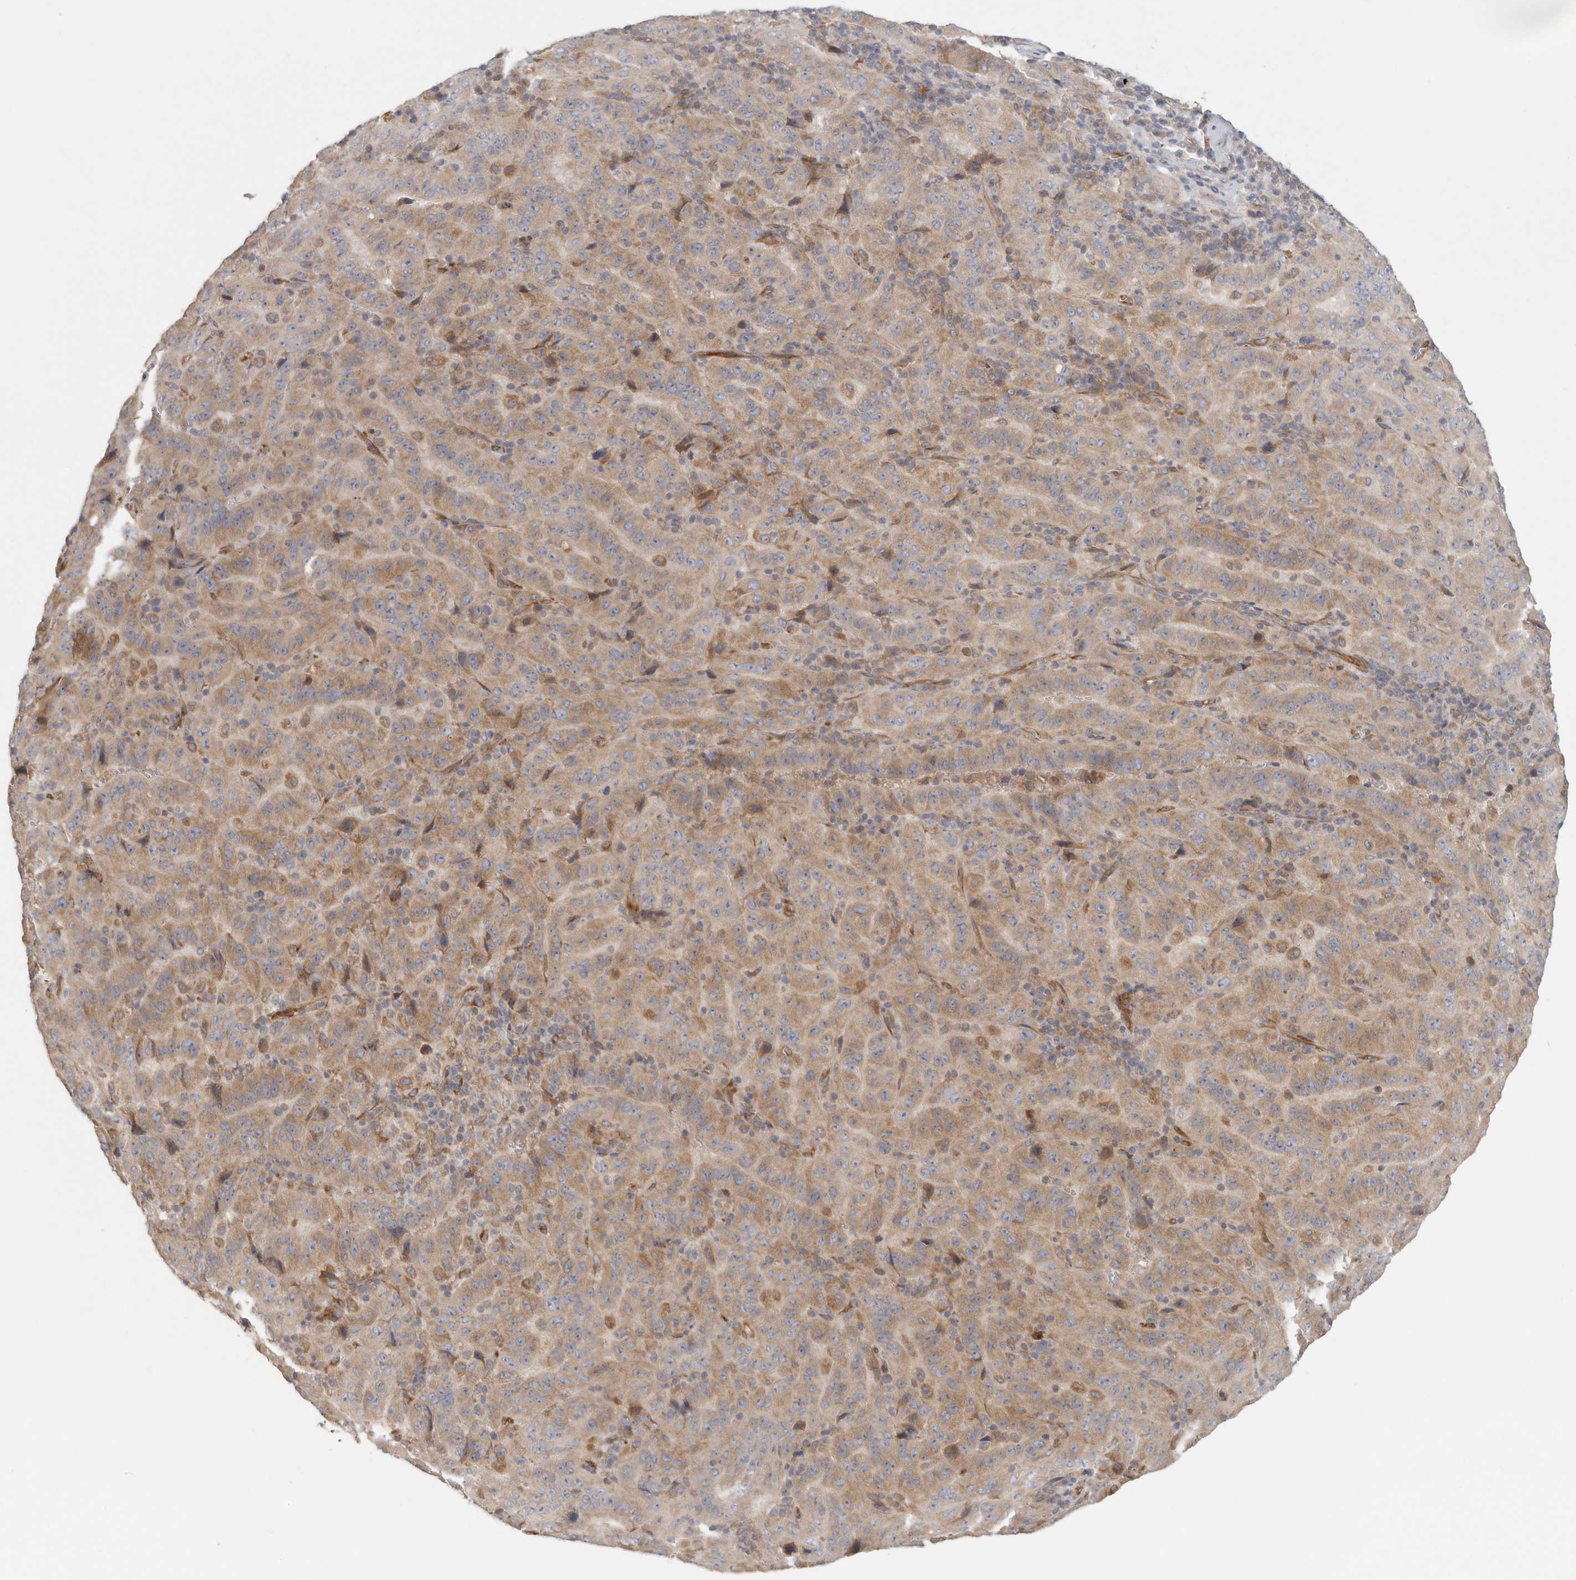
{"staining": {"intensity": "moderate", "quantity": ">75%", "location": "cytoplasmic/membranous"}, "tissue": "pancreatic cancer", "cell_type": "Tumor cells", "image_type": "cancer", "snomed": [{"axis": "morphology", "description": "Adenocarcinoma, NOS"}, {"axis": "topography", "description": "Pancreas"}], "caption": "The photomicrograph demonstrates a brown stain indicating the presence of a protein in the cytoplasmic/membranous of tumor cells in adenocarcinoma (pancreatic).", "gene": "BCAP29", "patient": {"sex": "male", "age": 63}}